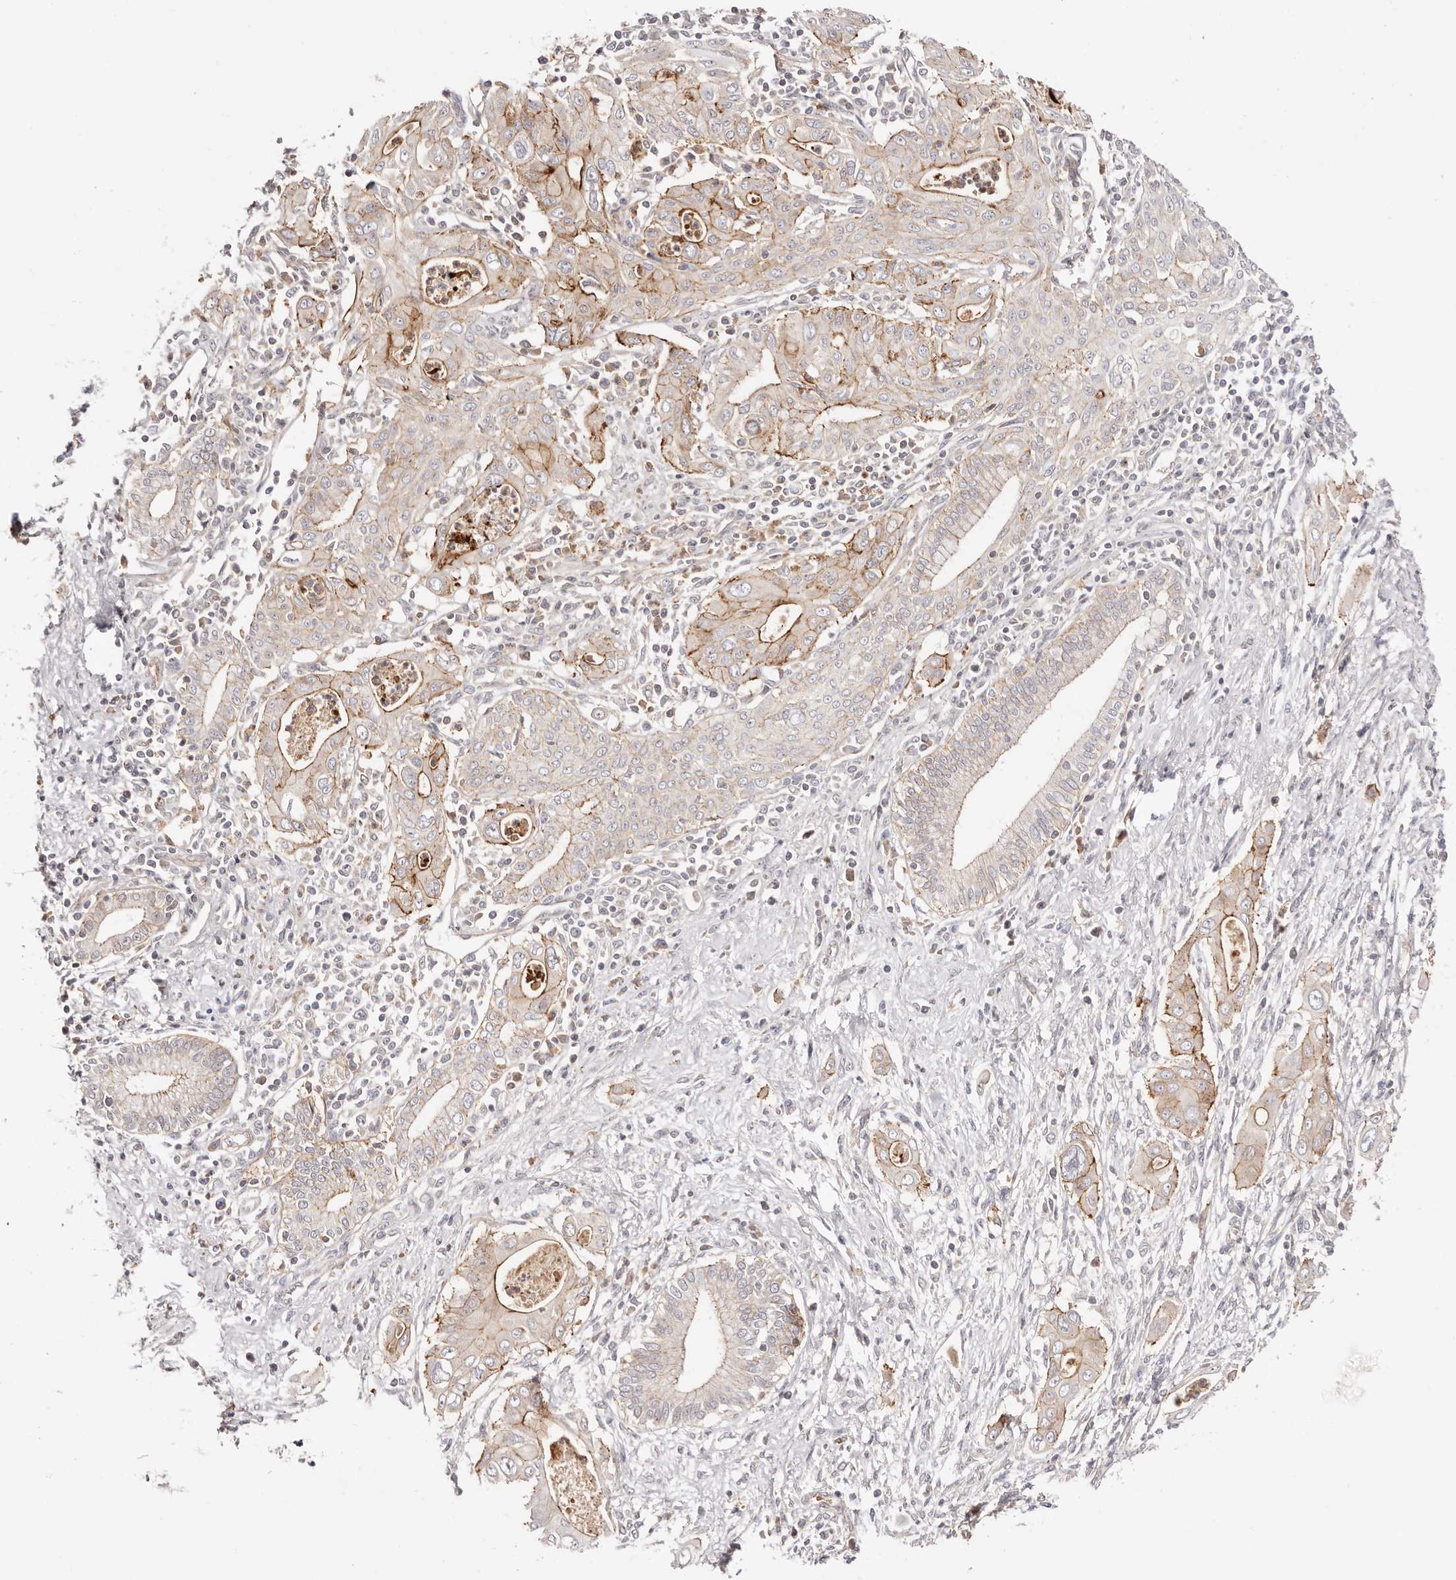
{"staining": {"intensity": "moderate", "quantity": ">75%", "location": "cytoplasmic/membranous"}, "tissue": "pancreatic cancer", "cell_type": "Tumor cells", "image_type": "cancer", "snomed": [{"axis": "morphology", "description": "Adenocarcinoma, NOS"}, {"axis": "topography", "description": "Pancreas"}], "caption": "DAB immunohistochemical staining of pancreatic adenocarcinoma shows moderate cytoplasmic/membranous protein expression in about >75% of tumor cells.", "gene": "SLC35B2", "patient": {"sex": "male", "age": 58}}